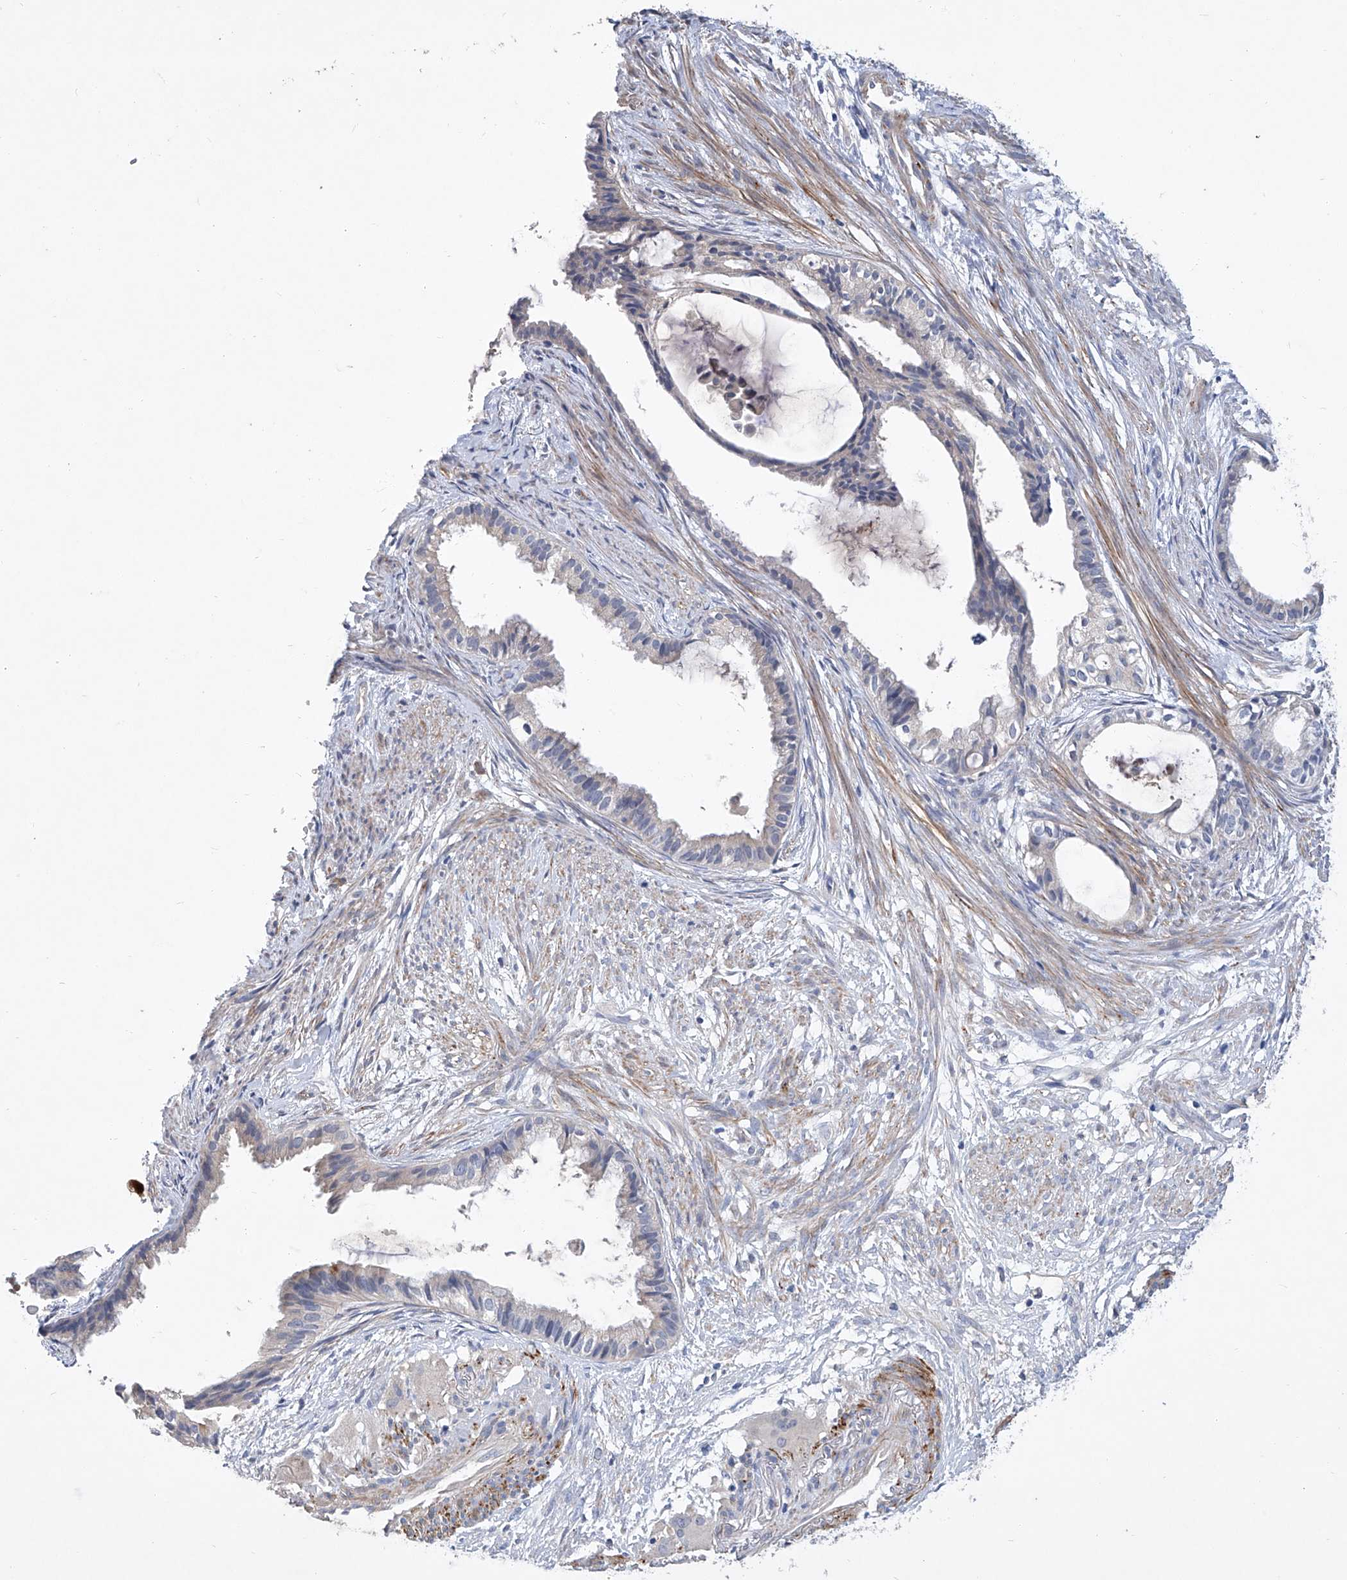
{"staining": {"intensity": "negative", "quantity": "none", "location": "none"}, "tissue": "cervical cancer", "cell_type": "Tumor cells", "image_type": "cancer", "snomed": [{"axis": "morphology", "description": "Normal tissue, NOS"}, {"axis": "morphology", "description": "Adenocarcinoma, NOS"}, {"axis": "topography", "description": "Cervix"}, {"axis": "topography", "description": "Endometrium"}], "caption": "Image shows no protein expression in tumor cells of adenocarcinoma (cervical) tissue. Nuclei are stained in blue.", "gene": "GPT", "patient": {"sex": "female", "age": 86}}